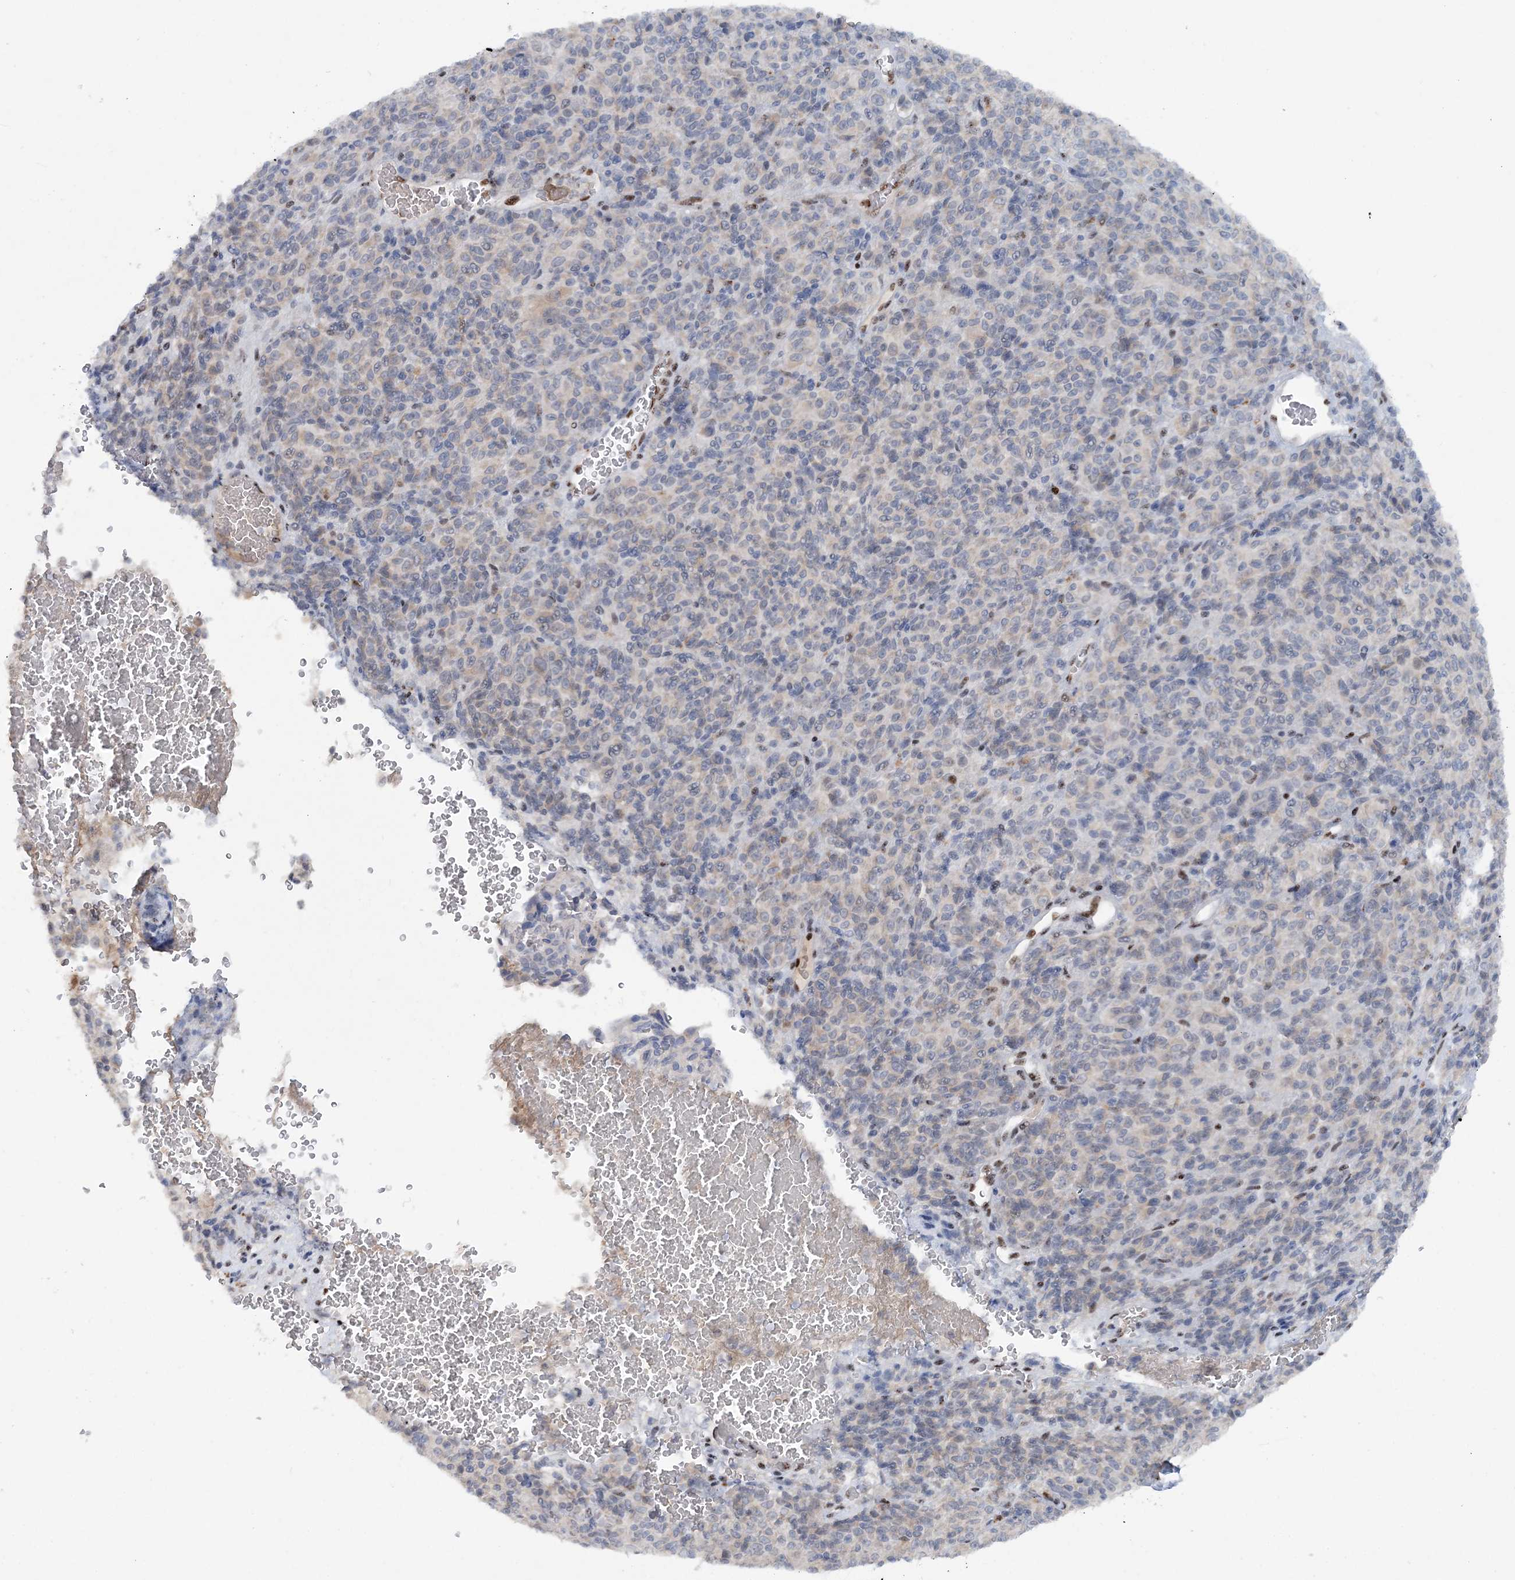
{"staining": {"intensity": "negative", "quantity": "none", "location": "none"}, "tissue": "melanoma", "cell_type": "Tumor cells", "image_type": "cancer", "snomed": [{"axis": "morphology", "description": "Malignant melanoma, Metastatic site"}, {"axis": "topography", "description": "Brain"}], "caption": "Immunohistochemistry histopathology image of neoplastic tissue: malignant melanoma (metastatic site) stained with DAB displays no significant protein staining in tumor cells. (DAB IHC with hematoxylin counter stain).", "gene": "GIN1", "patient": {"sex": "female", "age": 56}}